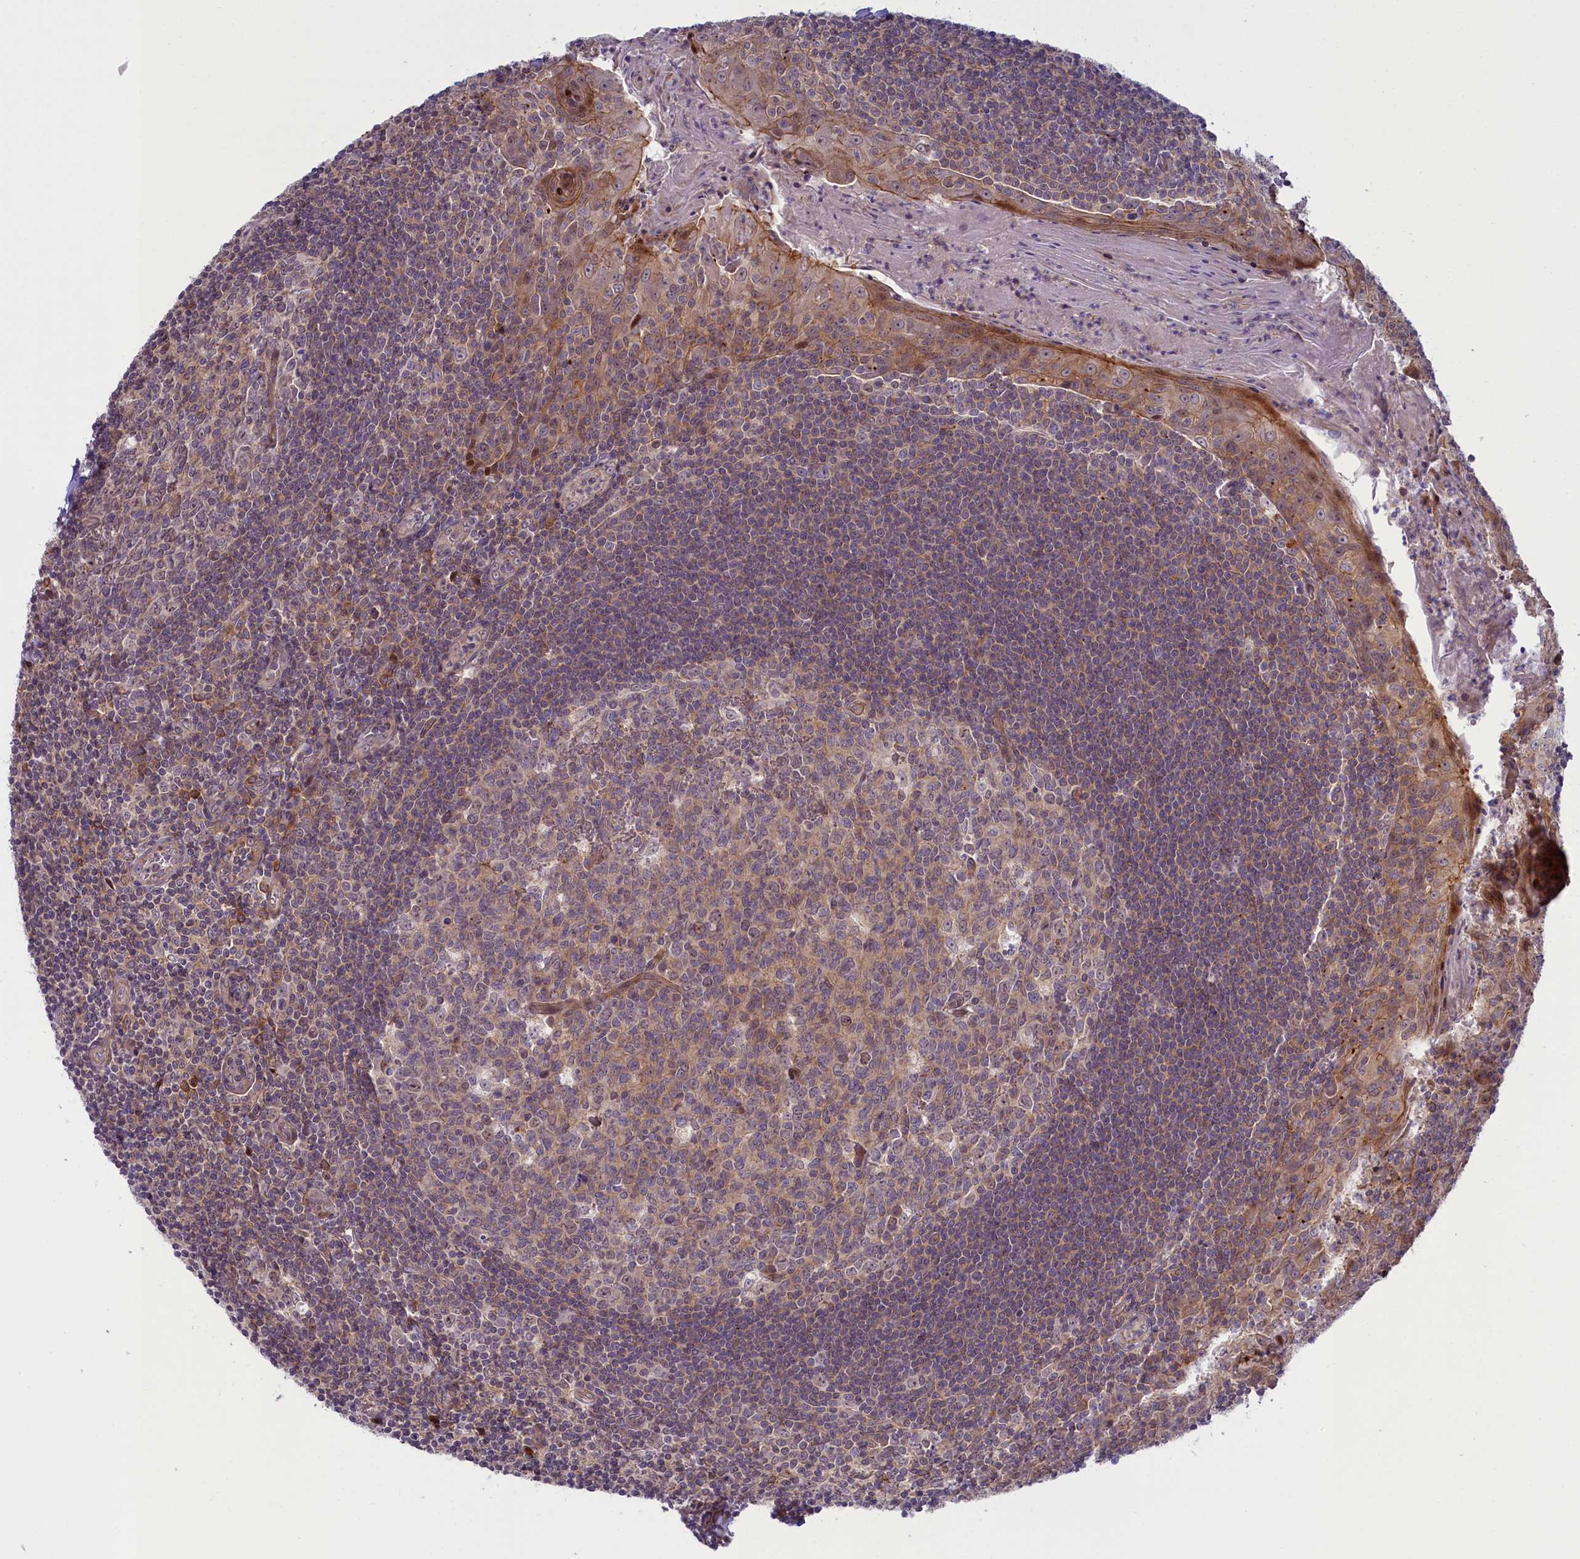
{"staining": {"intensity": "negative", "quantity": "none", "location": "none"}, "tissue": "tonsil", "cell_type": "Germinal center cells", "image_type": "normal", "snomed": [{"axis": "morphology", "description": "Normal tissue, NOS"}, {"axis": "topography", "description": "Tonsil"}], "caption": "This image is of normal tonsil stained with immunohistochemistry to label a protein in brown with the nuclei are counter-stained blue. There is no positivity in germinal center cells. The staining is performed using DAB brown chromogen with nuclei counter-stained in using hematoxylin.", "gene": "CCL23", "patient": {"sex": "male", "age": 27}}